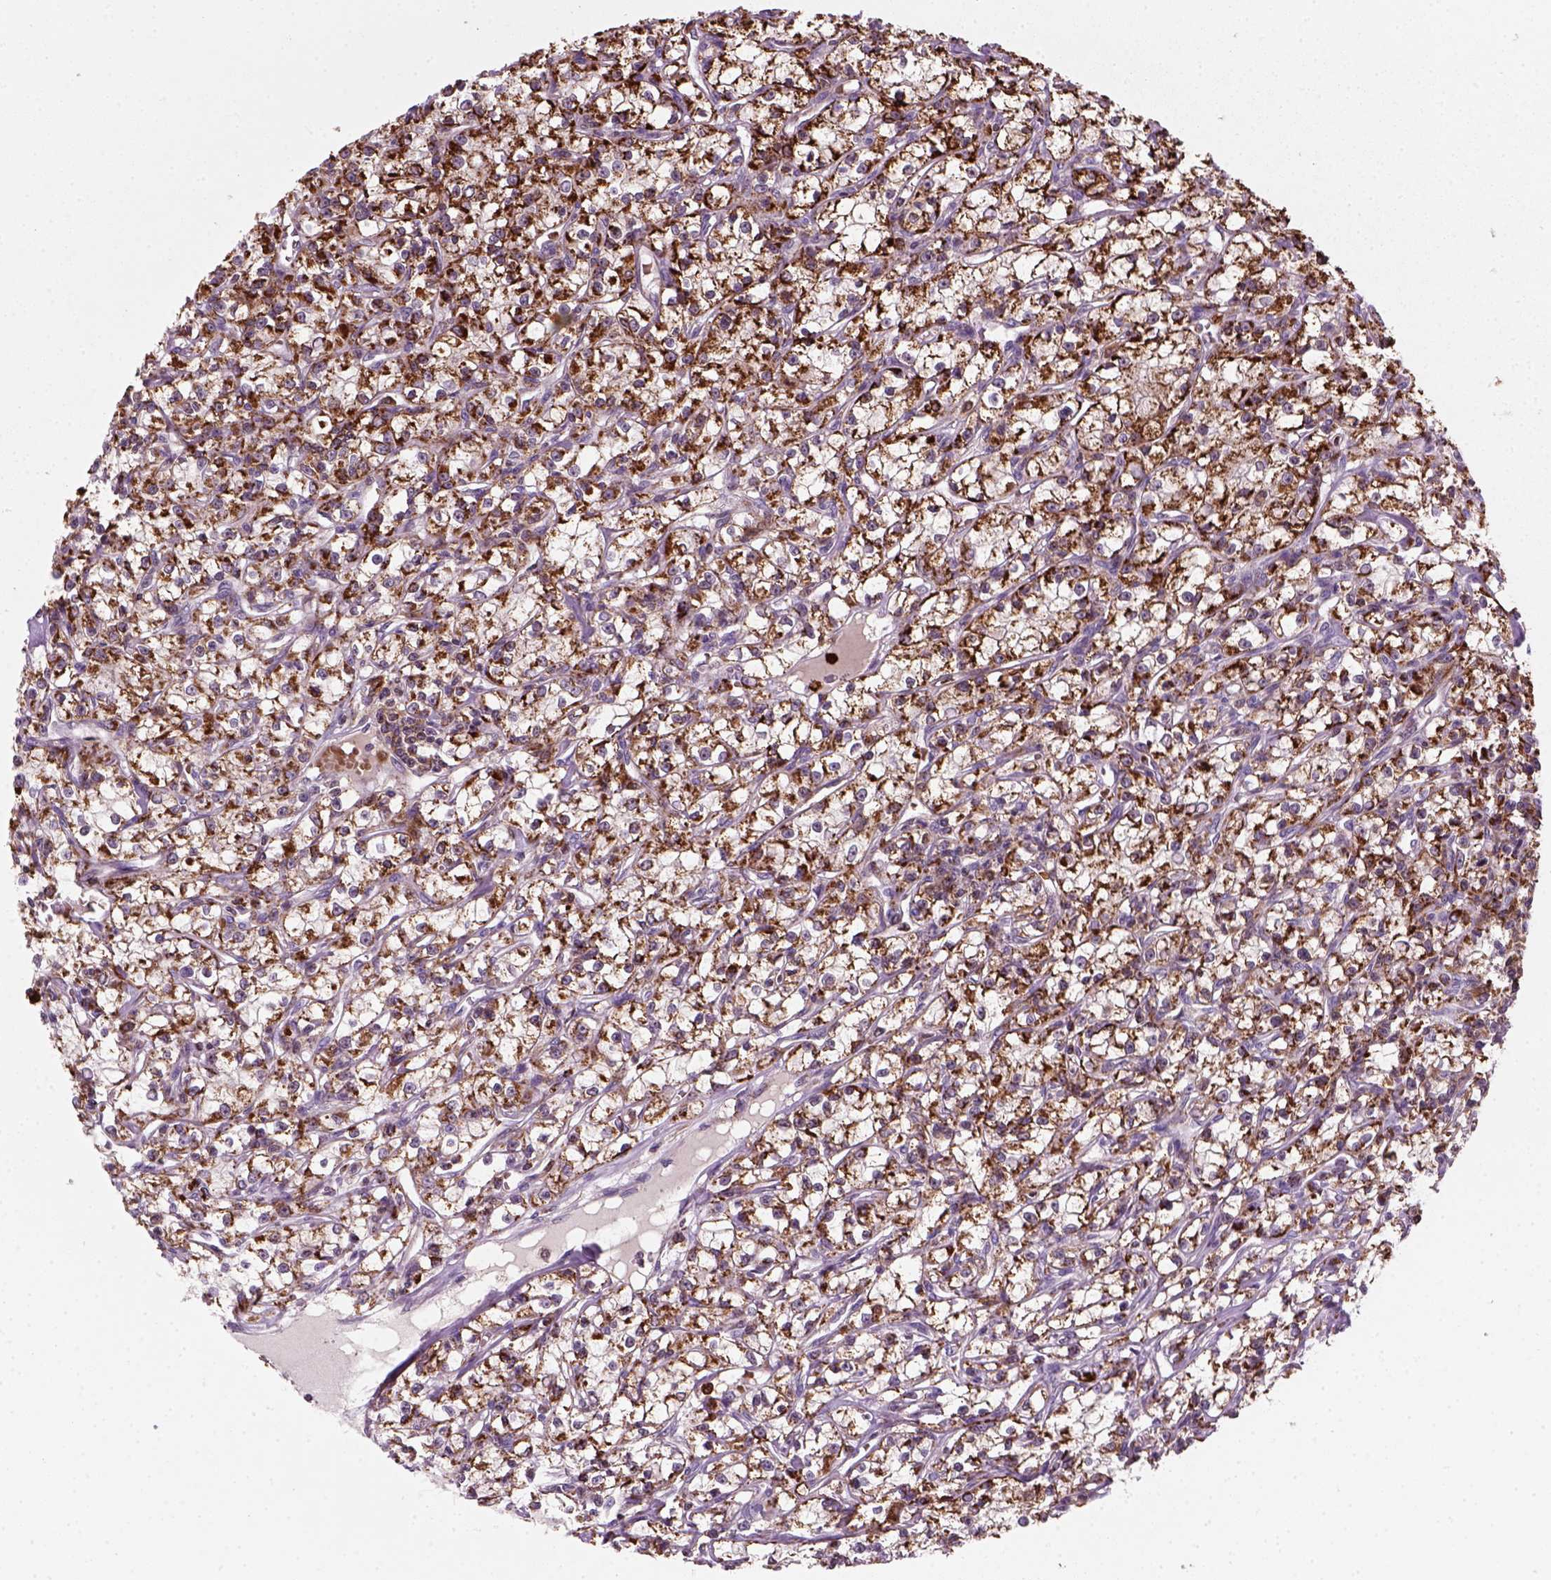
{"staining": {"intensity": "strong", "quantity": ">75%", "location": "cytoplasmic/membranous"}, "tissue": "renal cancer", "cell_type": "Tumor cells", "image_type": "cancer", "snomed": [{"axis": "morphology", "description": "Adenocarcinoma, NOS"}, {"axis": "topography", "description": "Kidney"}], "caption": "Immunohistochemistry (IHC) micrograph of neoplastic tissue: human renal cancer stained using IHC demonstrates high levels of strong protein expression localized specifically in the cytoplasmic/membranous of tumor cells, appearing as a cytoplasmic/membranous brown color.", "gene": "NUDT16L1", "patient": {"sex": "female", "age": 59}}